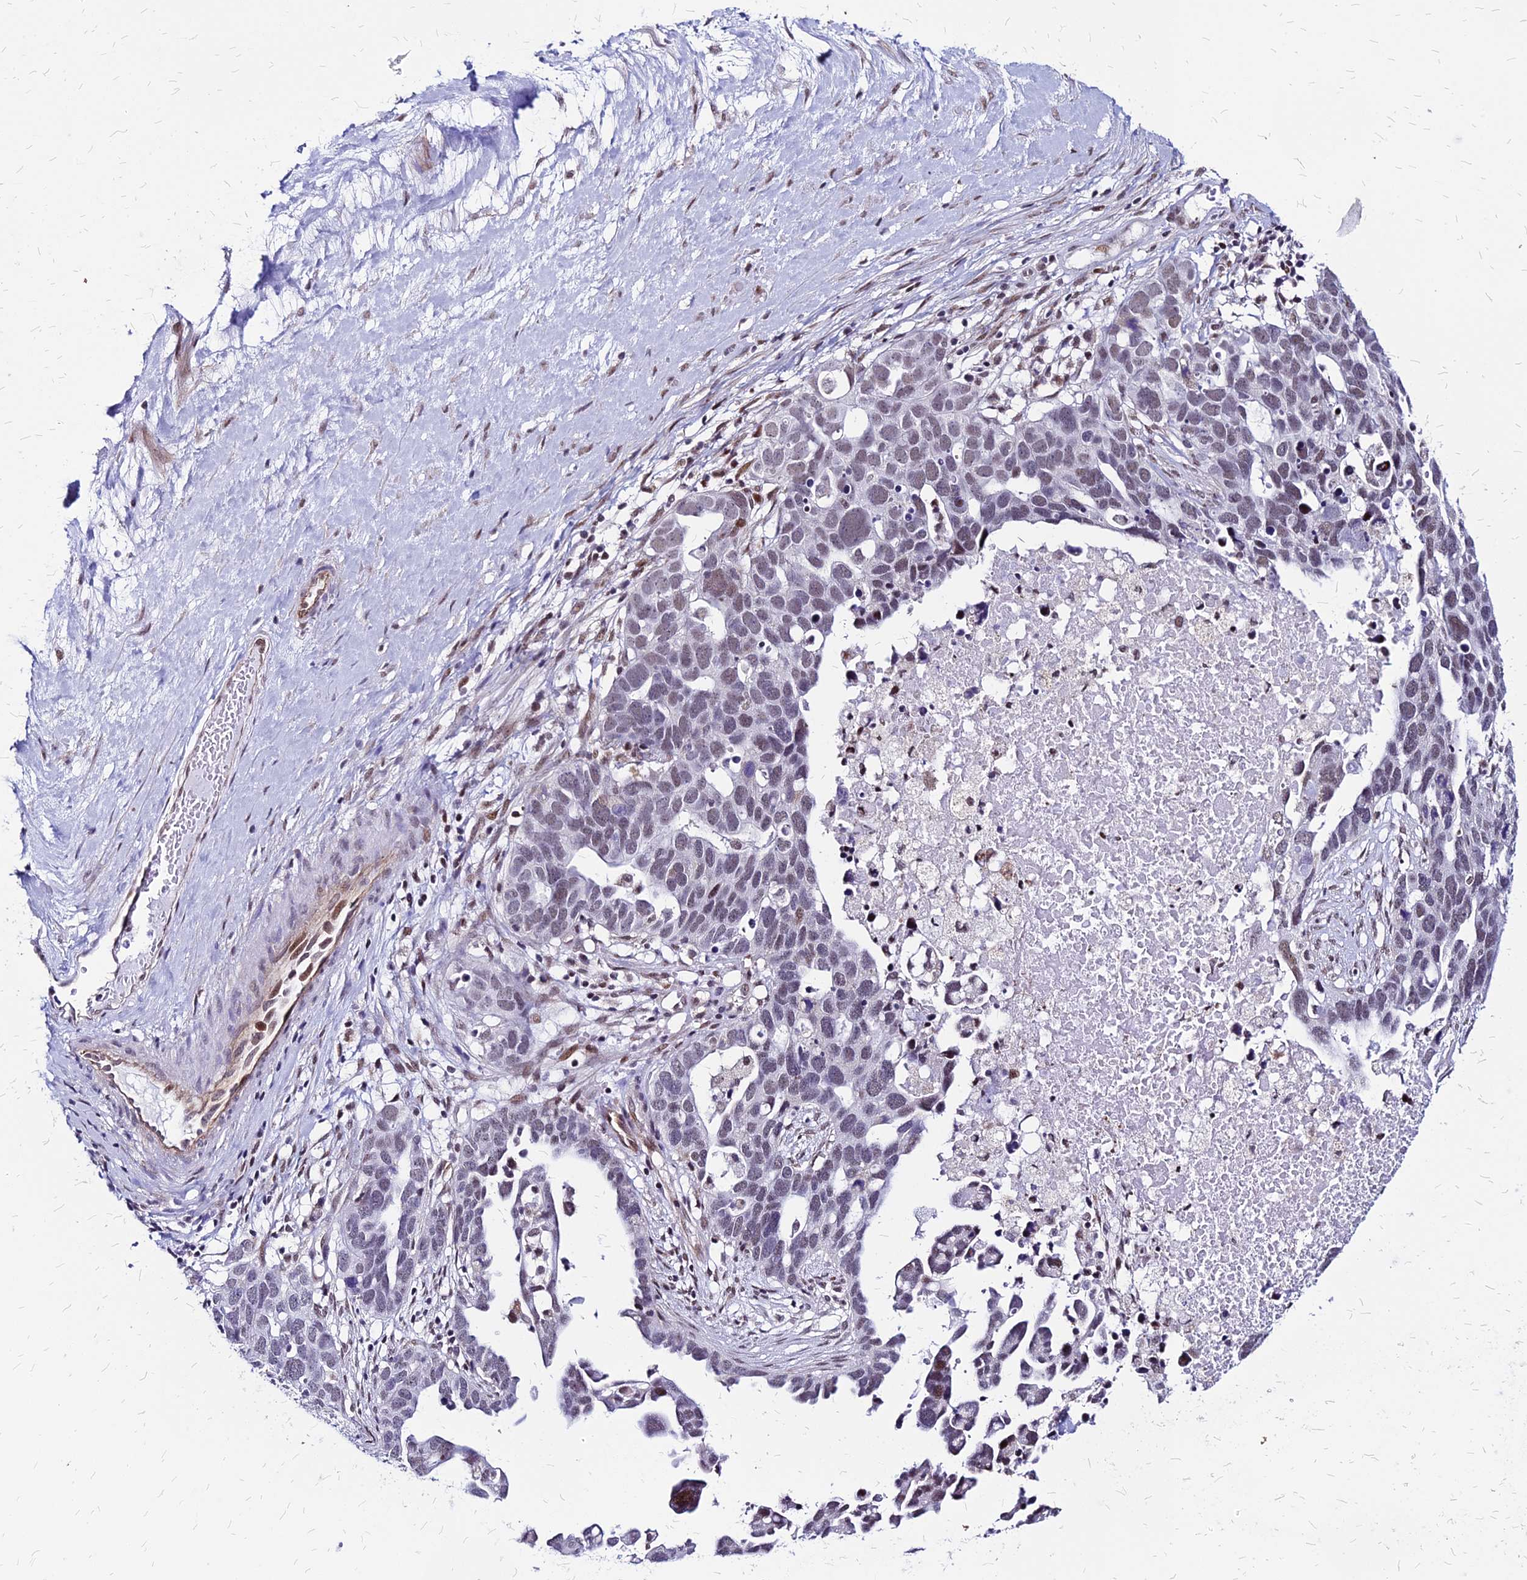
{"staining": {"intensity": "weak", "quantity": "<25%", "location": "nuclear"}, "tissue": "ovarian cancer", "cell_type": "Tumor cells", "image_type": "cancer", "snomed": [{"axis": "morphology", "description": "Cystadenocarcinoma, serous, NOS"}, {"axis": "topography", "description": "Ovary"}], "caption": "The photomicrograph demonstrates no staining of tumor cells in ovarian cancer (serous cystadenocarcinoma).", "gene": "FDX2", "patient": {"sex": "female", "age": 54}}